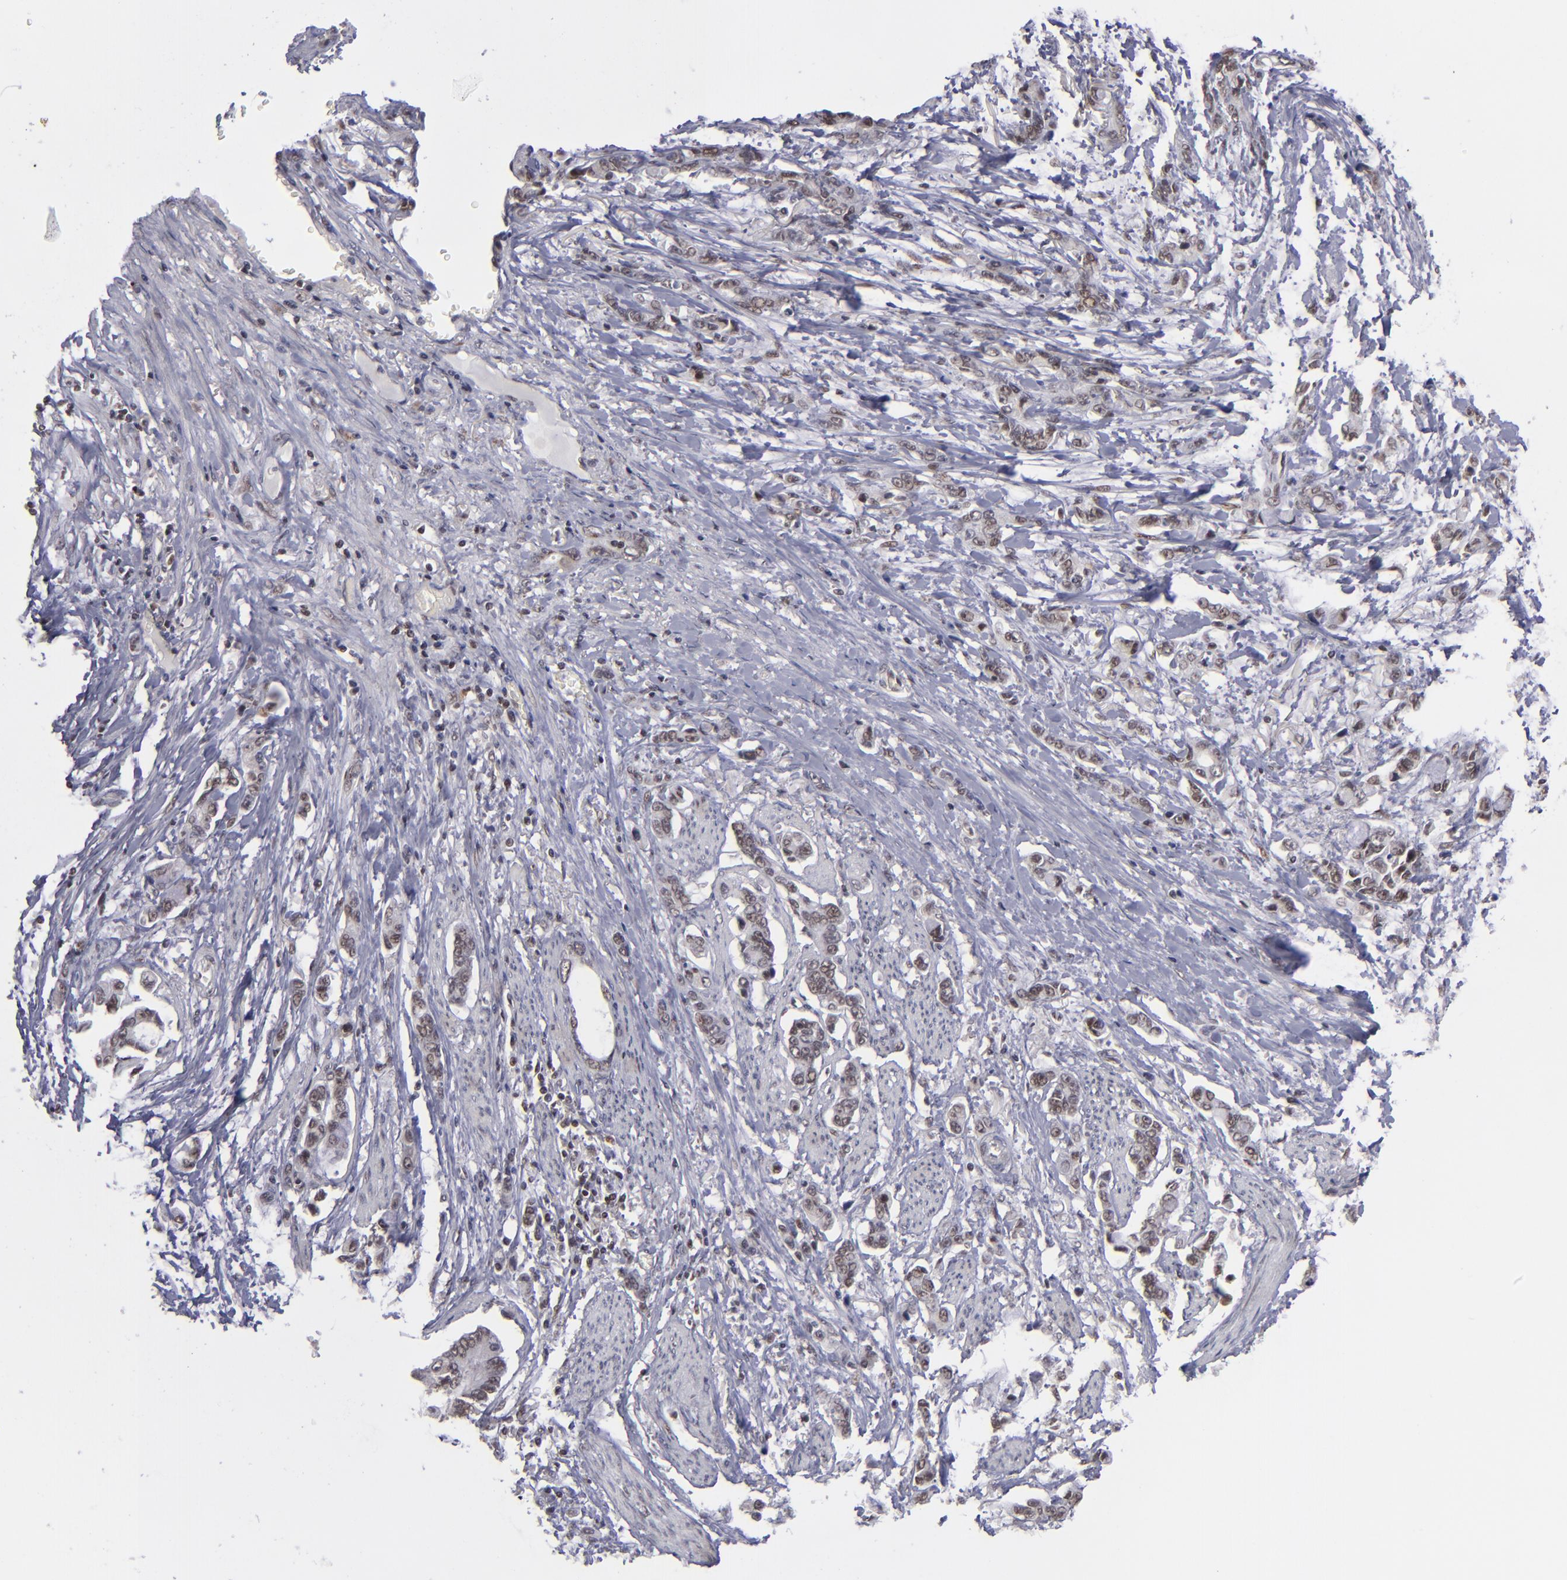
{"staining": {"intensity": "weak", "quantity": ">75%", "location": "nuclear"}, "tissue": "stomach cancer", "cell_type": "Tumor cells", "image_type": "cancer", "snomed": [{"axis": "morphology", "description": "Adenocarcinoma, NOS"}, {"axis": "topography", "description": "Stomach"}], "caption": "Stomach cancer (adenocarcinoma) stained for a protein (brown) displays weak nuclear positive staining in about >75% of tumor cells.", "gene": "MLLT3", "patient": {"sex": "male", "age": 78}}